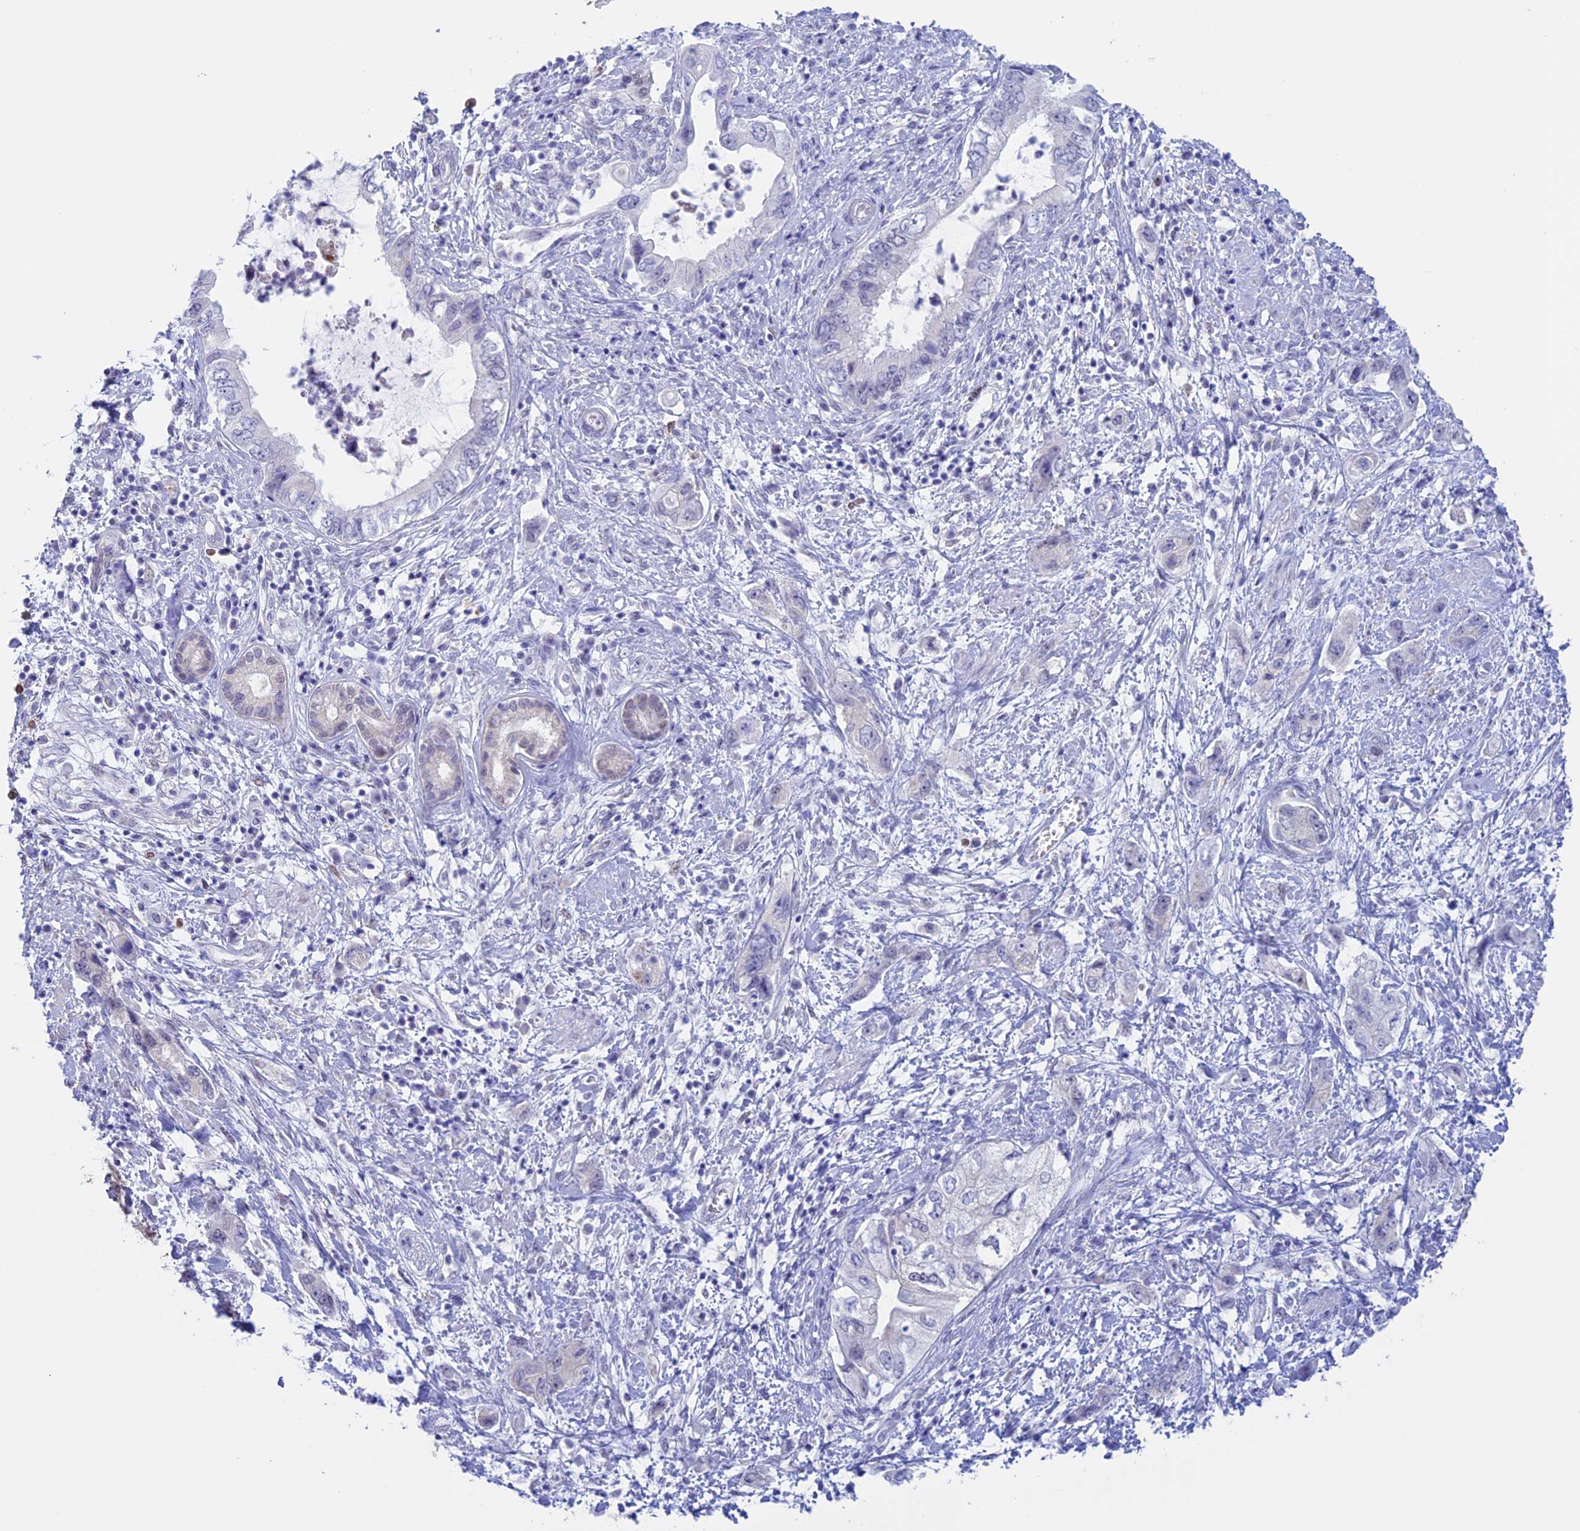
{"staining": {"intensity": "moderate", "quantity": "<25%", "location": "cytoplasmic/membranous,nuclear"}, "tissue": "pancreatic cancer", "cell_type": "Tumor cells", "image_type": "cancer", "snomed": [{"axis": "morphology", "description": "Adenocarcinoma, NOS"}, {"axis": "topography", "description": "Pancreas"}], "caption": "Immunohistochemical staining of human adenocarcinoma (pancreatic) exhibits low levels of moderate cytoplasmic/membranous and nuclear positivity in about <25% of tumor cells.", "gene": "LHFPL2", "patient": {"sex": "female", "age": 73}}